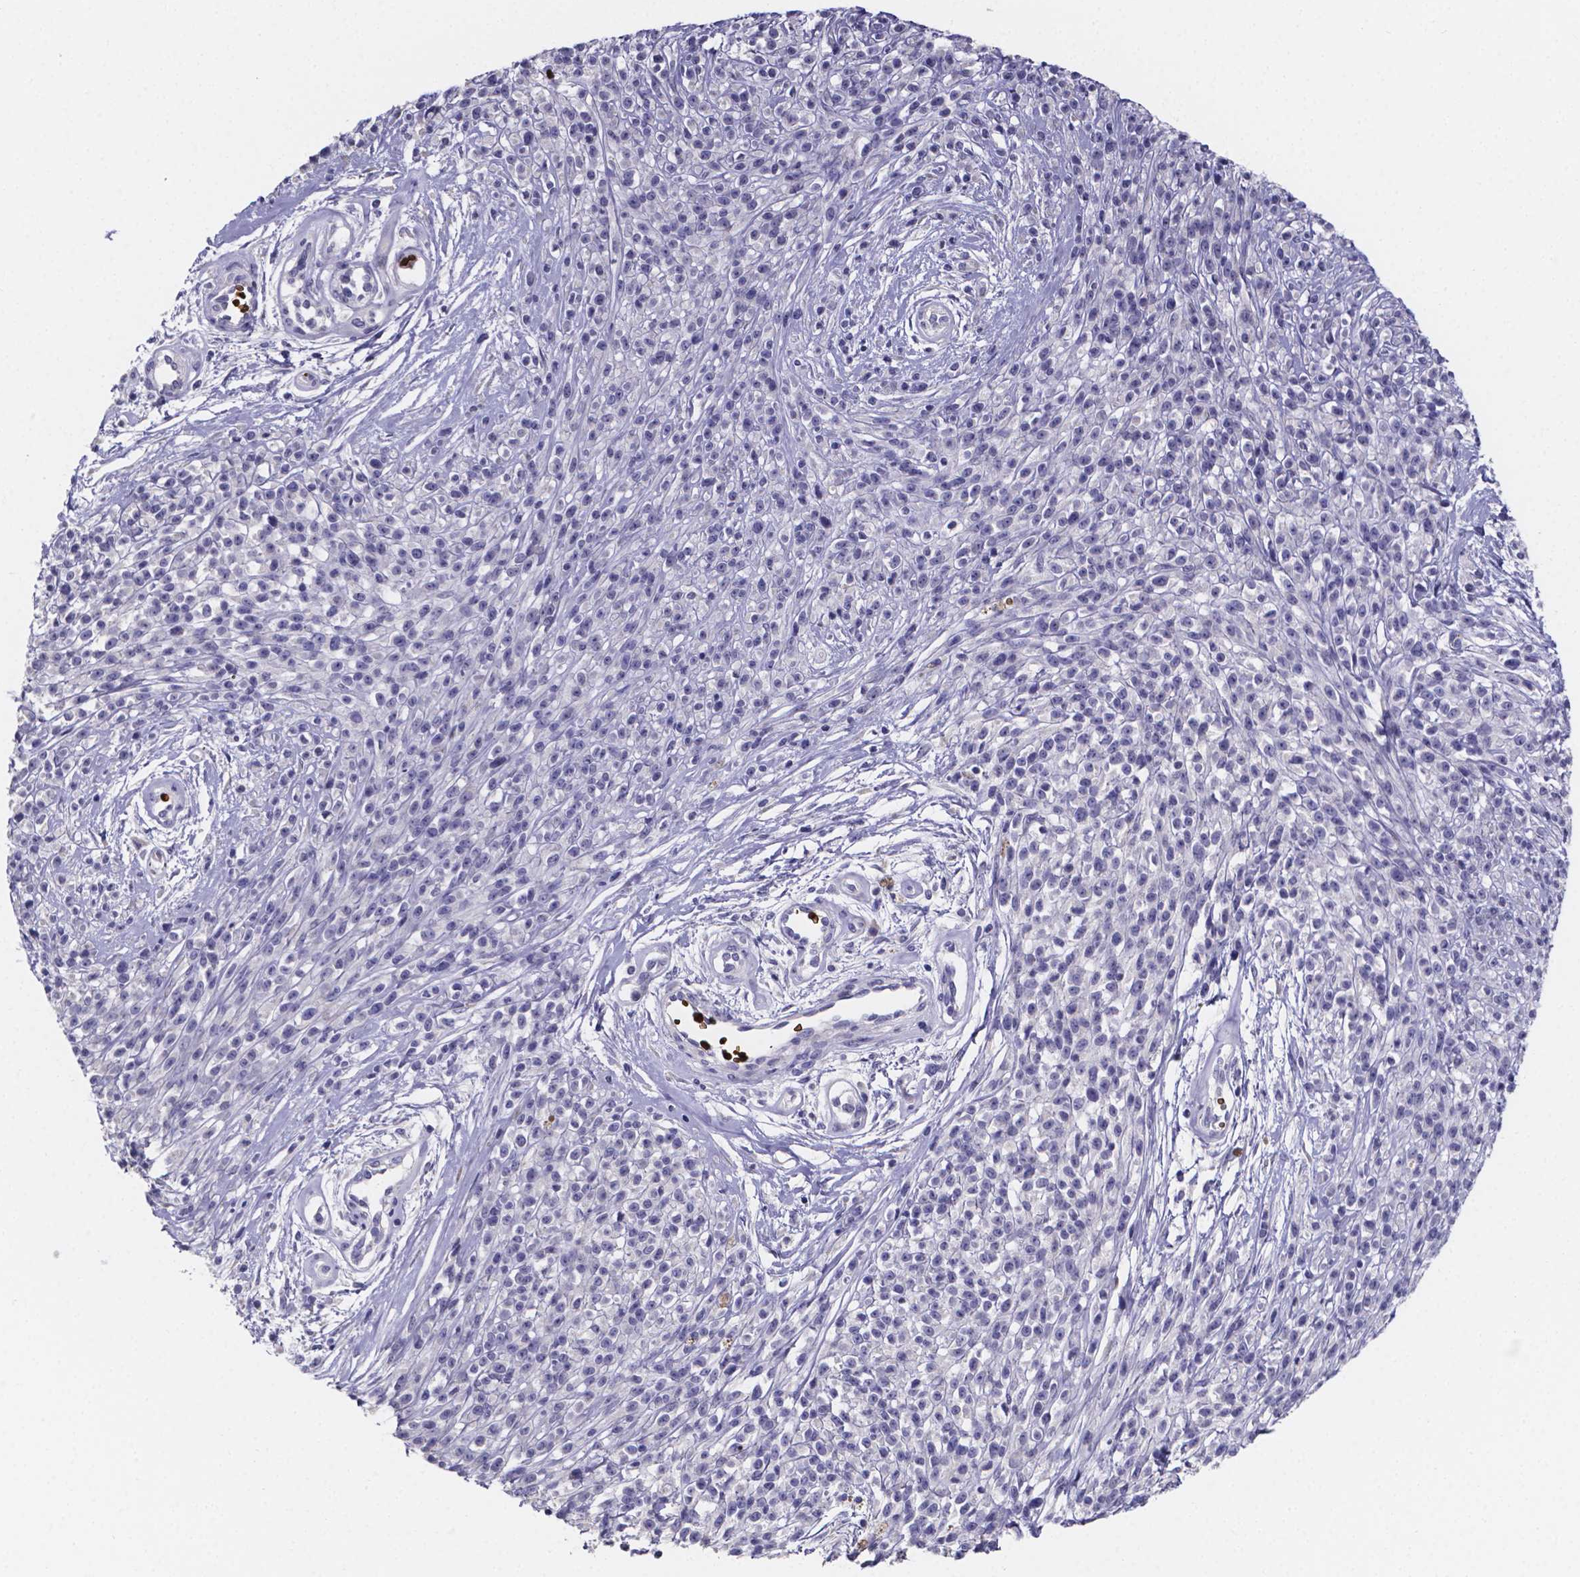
{"staining": {"intensity": "negative", "quantity": "none", "location": "none"}, "tissue": "melanoma", "cell_type": "Tumor cells", "image_type": "cancer", "snomed": [{"axis": "morphology", "description": "Malignant melanoma, NOS"}, {"axis": "topography", "description": "Skin"}, {"axis": "topography", "description": "Skin of trunk"}], "caption": "There is no significant positivity in tumor cells of malignant melanoma. (Immunohistochemistry, brightfield microscopy, high magnification).", "gene": "GABRA3", "patient": {"sex": "male", "age": 74}}